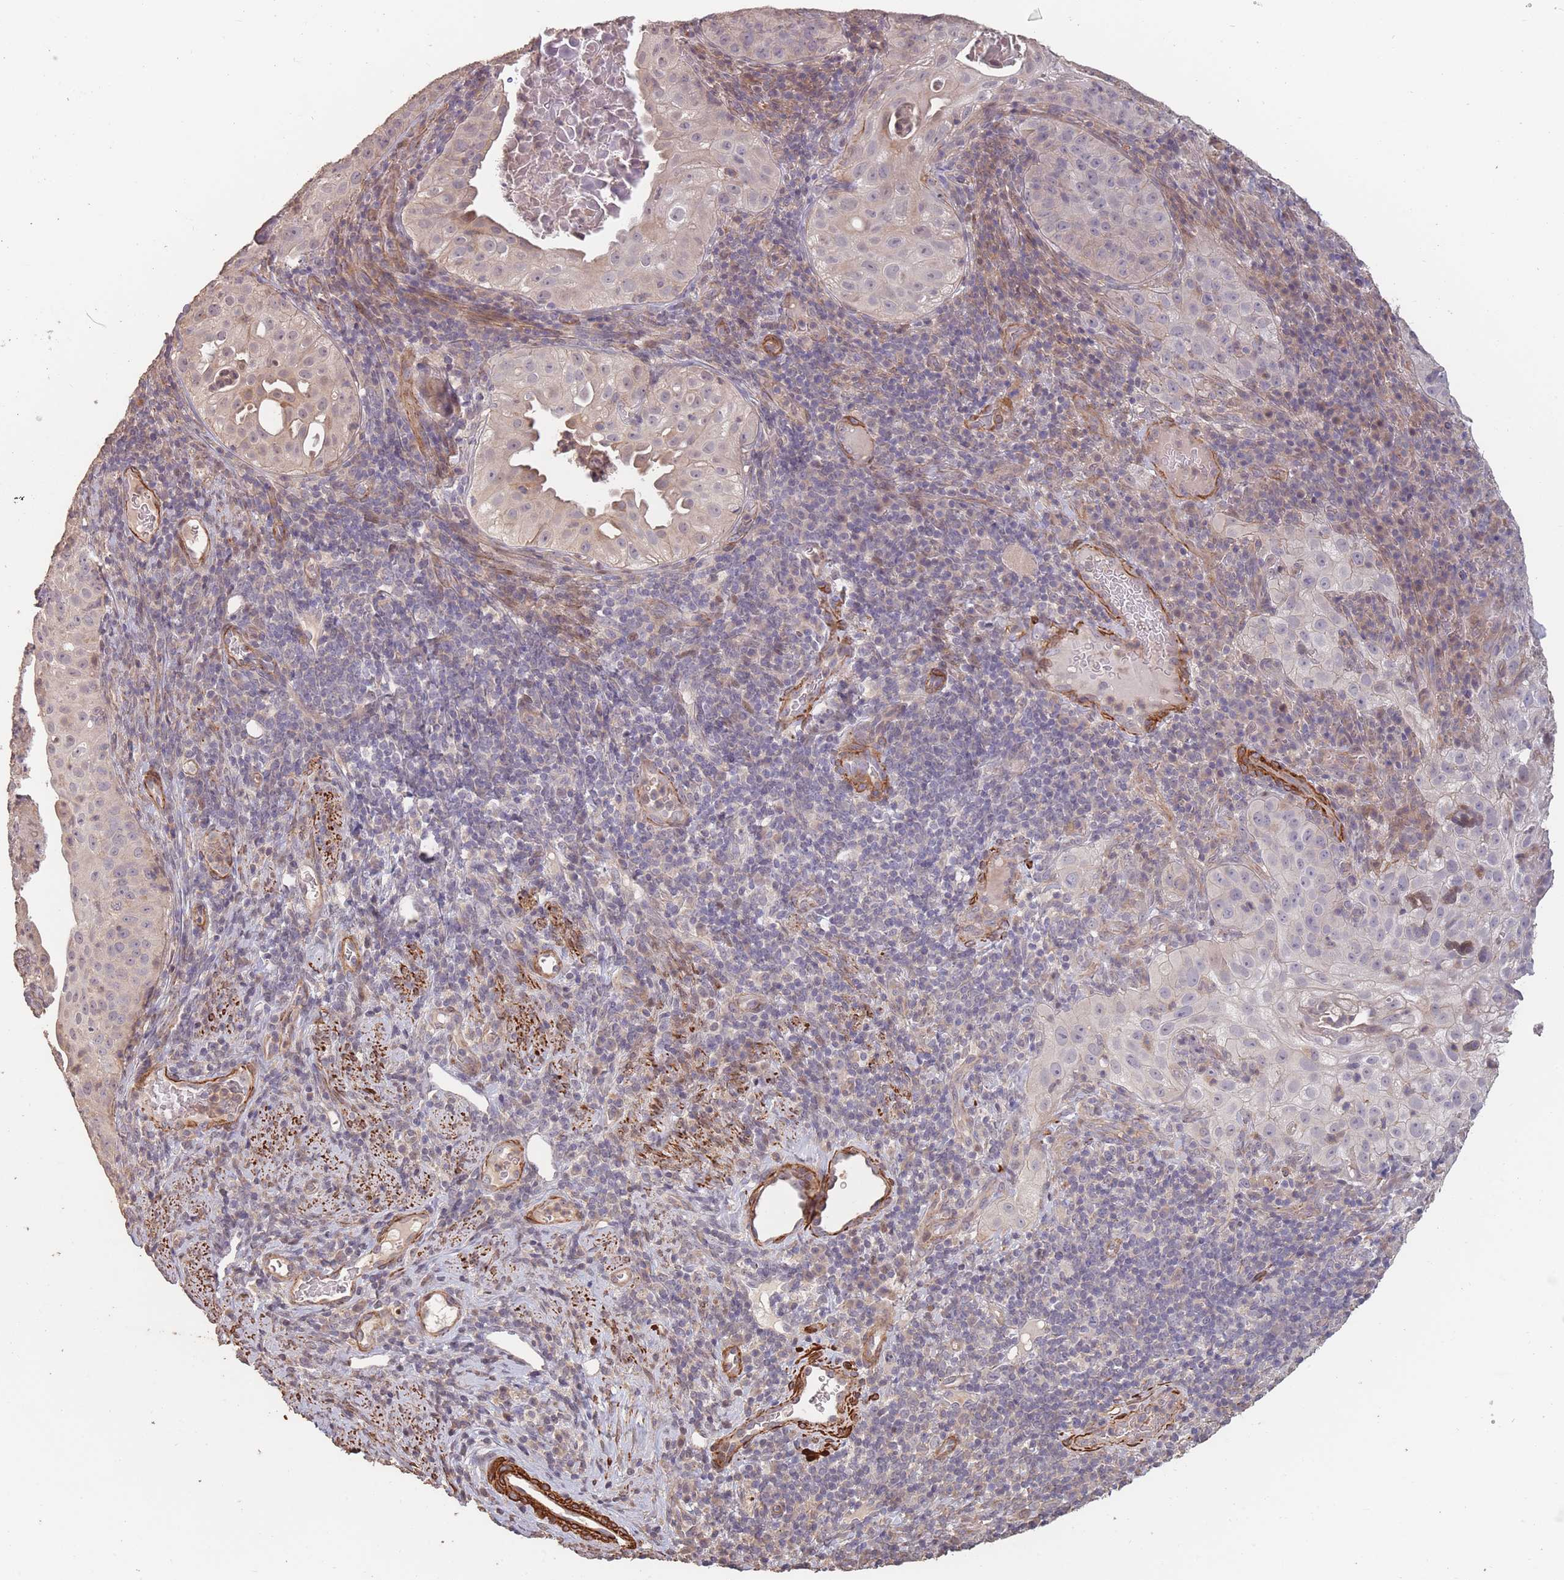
{"staining": {"intensity": "negative", "quantity": "none", "location": "none"}, "tissue": "cervical cancer", "cell_type": "Tumor cells", "image_type": "cancer", "snomed": [{"axis": "morphology", "description": "Squamous cell carcinoma, NOS"}, {"axis": "topography", "description": "Cervix"}], "caption": "A high-resolution micrograph shows immunohistochemistry staining of cervical cancer, which exhibits no significant staining in tumor cells.", "gene": "NLRC4", "patient": {"sex": "female", "age": 52}}